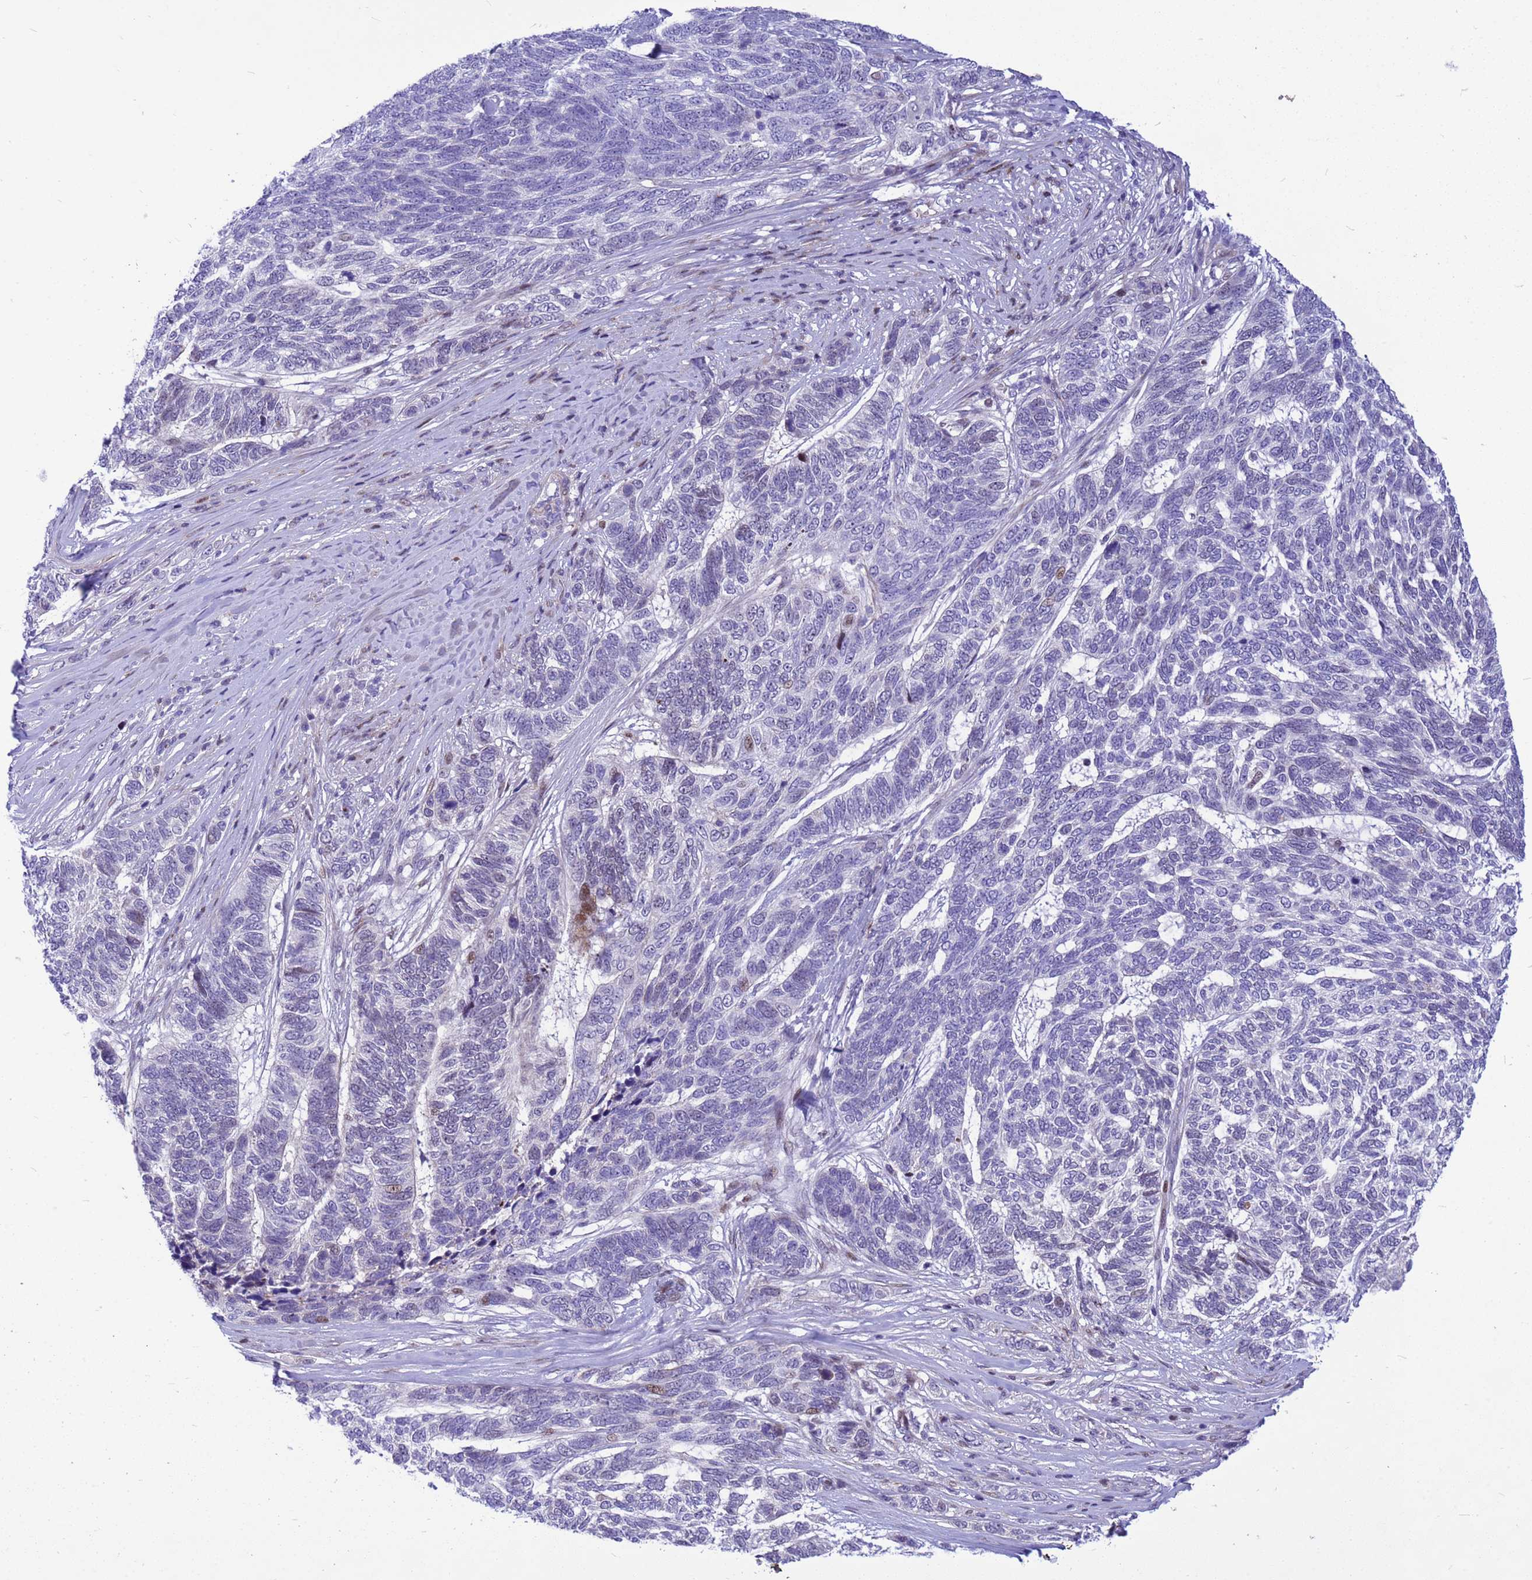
{"staining": {"intensity": "moderate", "quantity": "<25%", "location": "nuclear"}, "tissue": "skin cancer", "cell_type": "Tumor cells", "image_type": "cancer", "snomed": [{"axis": "morphology", "description": "Basal cell carcinoma"}, {"axis": "topography", "description": "Skin"}], "caption": "Basal cell carcinoma (skin) stained with a protein marker demonstrates moderate staining in tumor cells.", "gene": "ADAMTS7", "patient": {"sex": "female", "age": 65}}